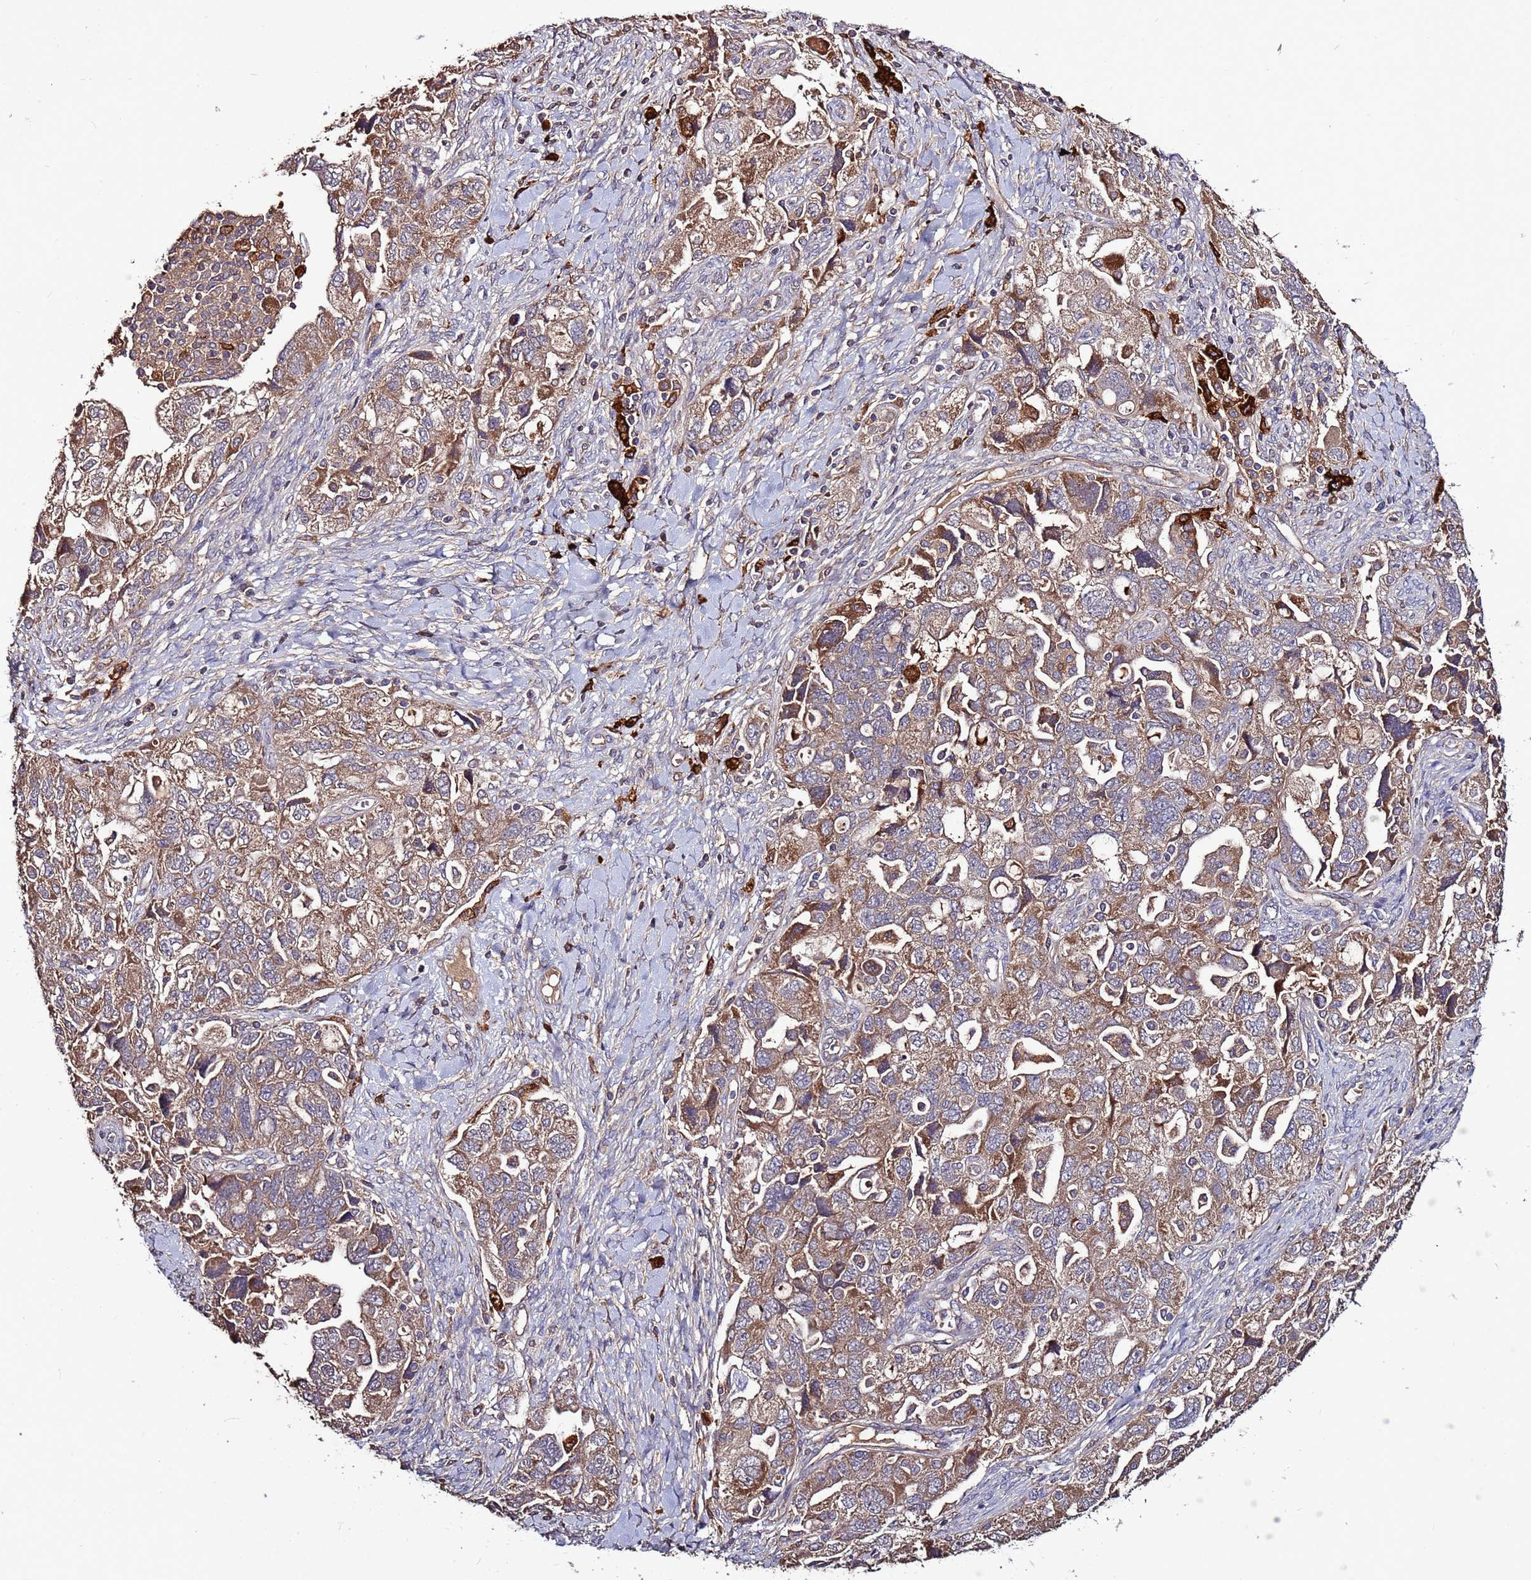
{"staining": {"intensity": "moderate", "quantity": ">75%", "location": "cytoplasmic/membranous"}, "tissue": "ovarian cancer", "cell_type": "Tumor cells", "image_type": "cancer", "snomed": [{"axis": "morphology", "description": "Carcinoma, NOS"}, {"axis": "morphology", "description": "Cystadenocarcinoma, serous, NOS"}, {"axis": "topography", "description": "Ovary"}], "caption": "Protein expression analysis of ovarian carcinoma reveals moderate cytoplasmic/membranous expression in about >75% of tumor cells.", "gene": "RPS15A", "patient": {"sex": "female", "age": 69}}